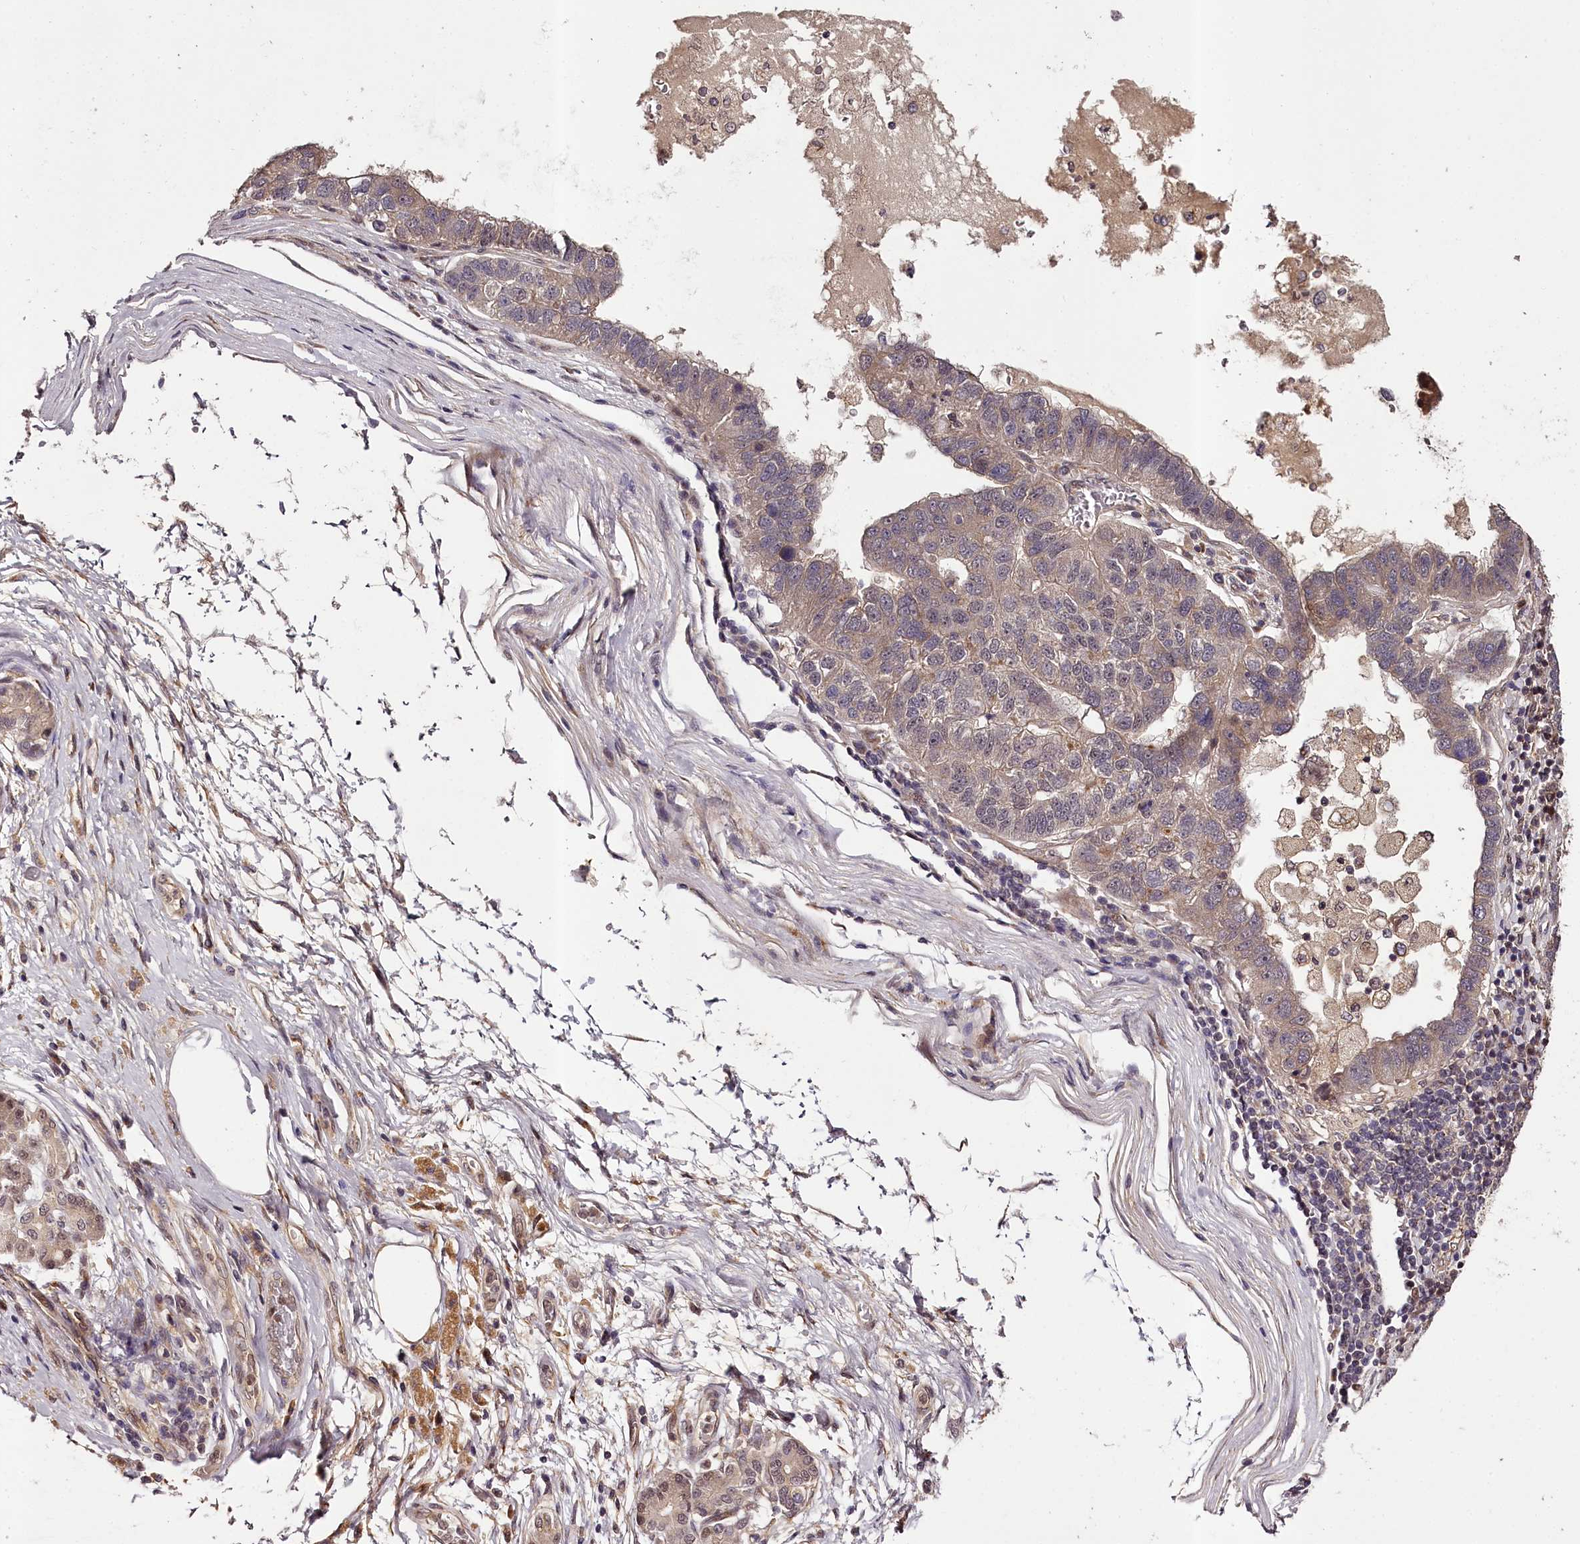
{"staining": {"intensity": "weak", "quantity": "<25%", "location": "cytoplasmic/membranous"}, "tissue": "pancreatic cancer", "cell_type": "Tumor cells", "image_type": "cancer", "snomed": [{"axis": "morphology", "description": "Adenocarcinoma, NOS"}, {"axis": "topography", "description": "Pancreas"}], "caption": "A high-resolution image shows immunohistochemistry staining of pancreatic adenocarcinoma, which displays no significant positivity in tumor cells.", "gene": "MAML3", "patient": {"sex": "female", "age": 61}}